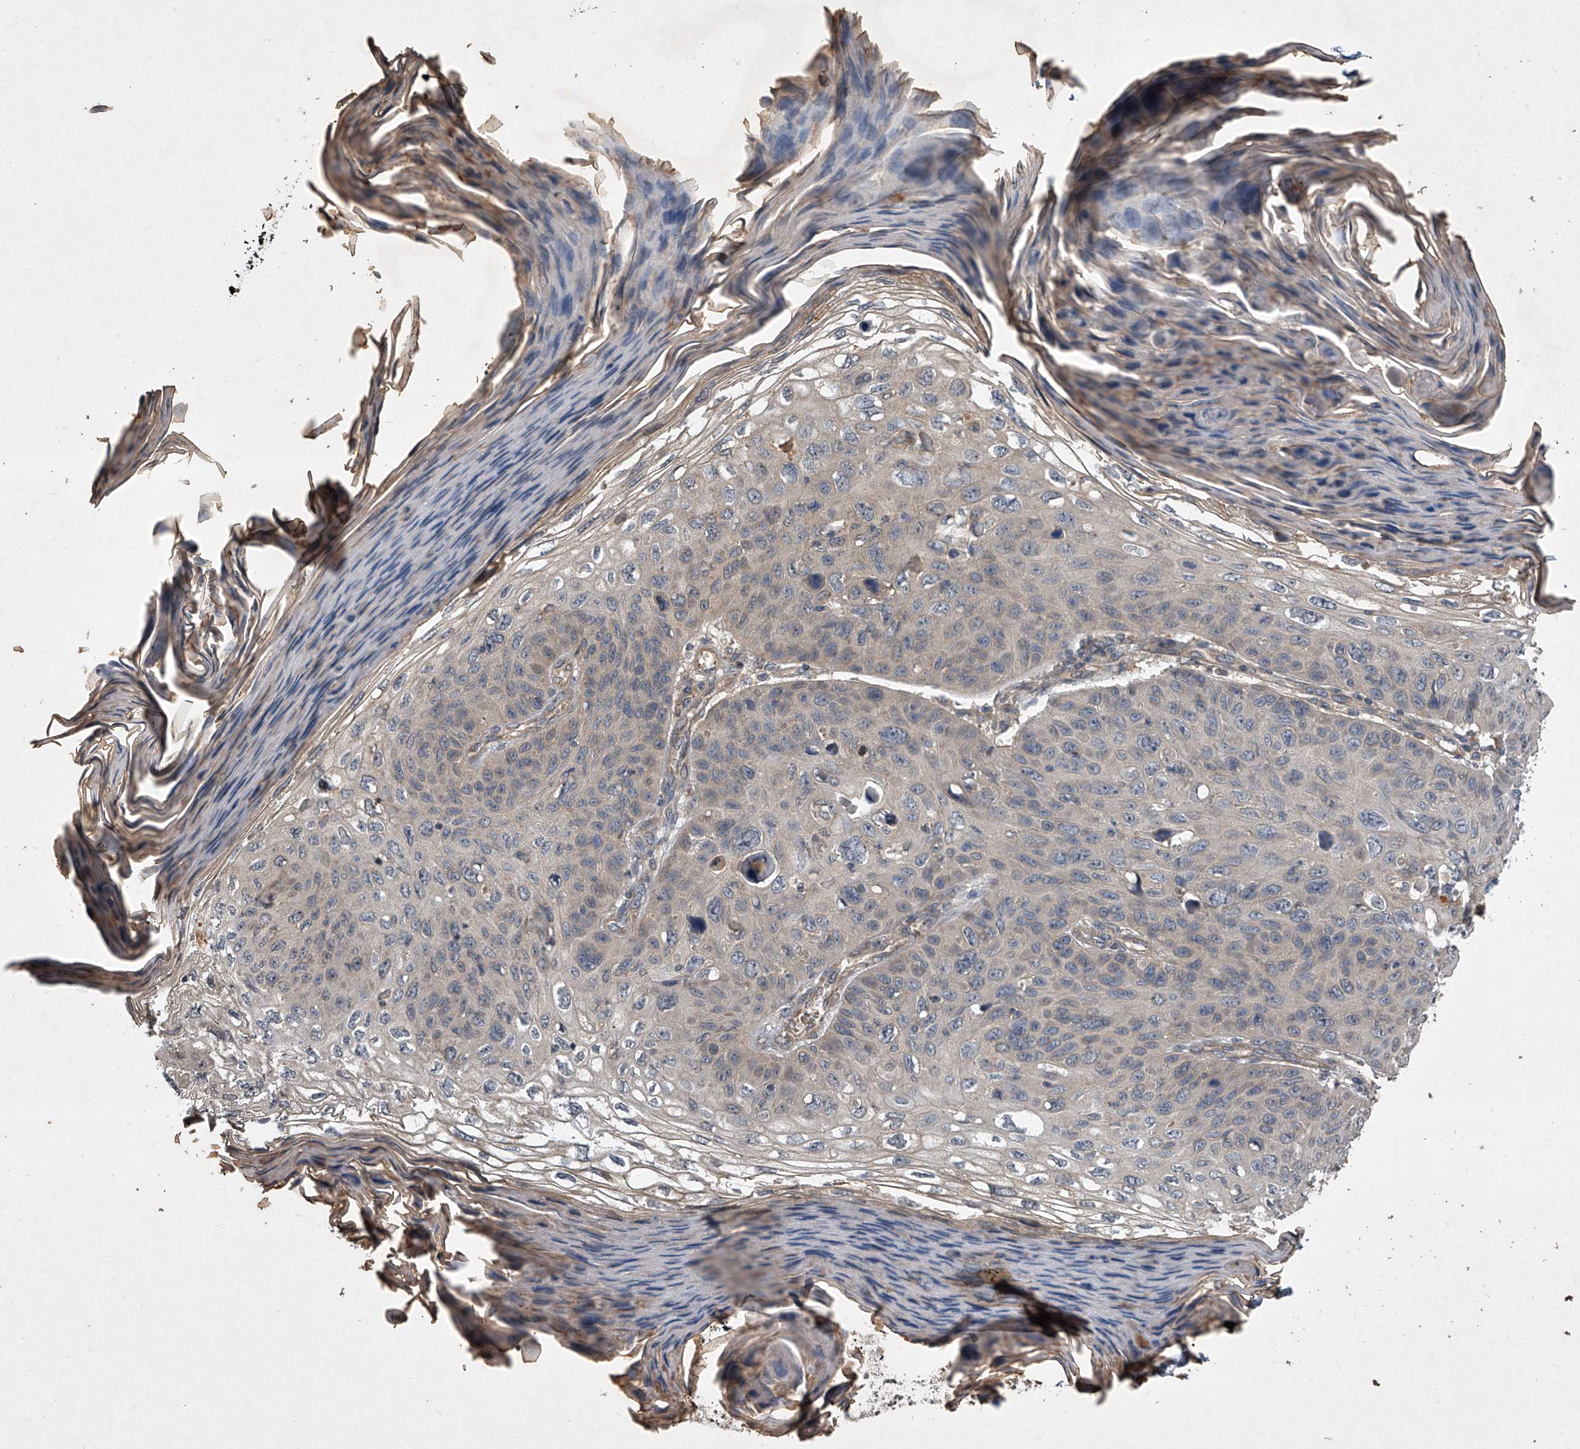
{"staining": {"intensity": "negative", "quantity": "none", "location": "none"}, "tissue": "skin cancer", "cell_type": "Tumor cells", "image_type": "cancer", "snomed": [{"axis": "morphology", "description": "Squamous cell carcinoma, NOS"}, {"axis": "topography", "description": "Skin"}], "caption": "Tumor cells show no significant protein positivity in skin squamous cell carcinoma.", "gene": "NFS1", "patient": {"sex": "female", "age": 90}}